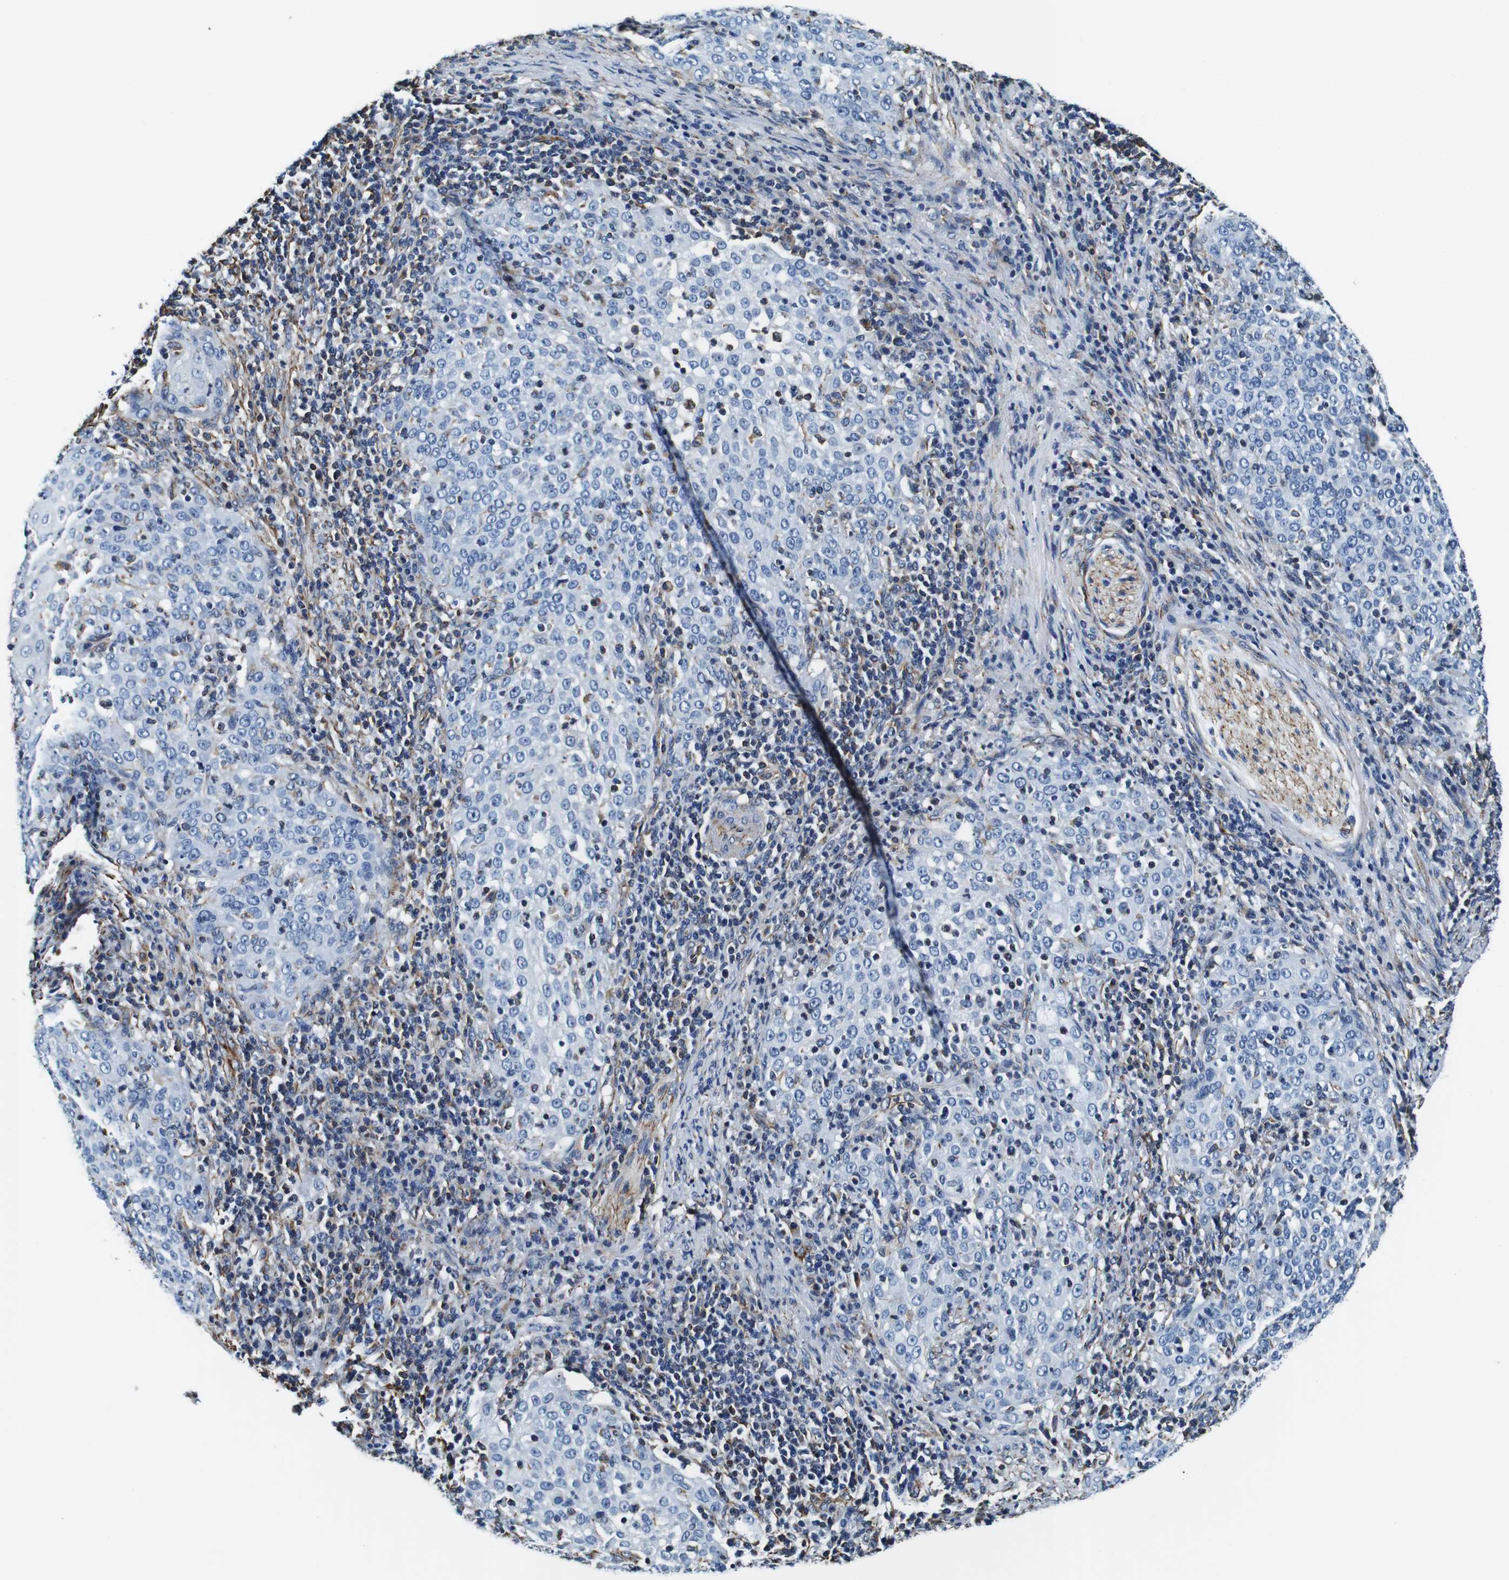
{"staining": {"intensity": "negative", "quantity": "none", "location": "none"}, "tissue": "cervical cancer", "cell_type": "Tumor cells", "image_type": "cancer", "snomed": [{"axis": "morphology", "description": "Squamous cell carcinoma, NOS"}, {"axis": "topography", "description": "Cervix"}], "caption": "DAB immunohistochemical staining of cervical cancer displays no significant staining in tumor cells.", "gene": "GJE1", "patient": {"sex": "female", "age": 51}}